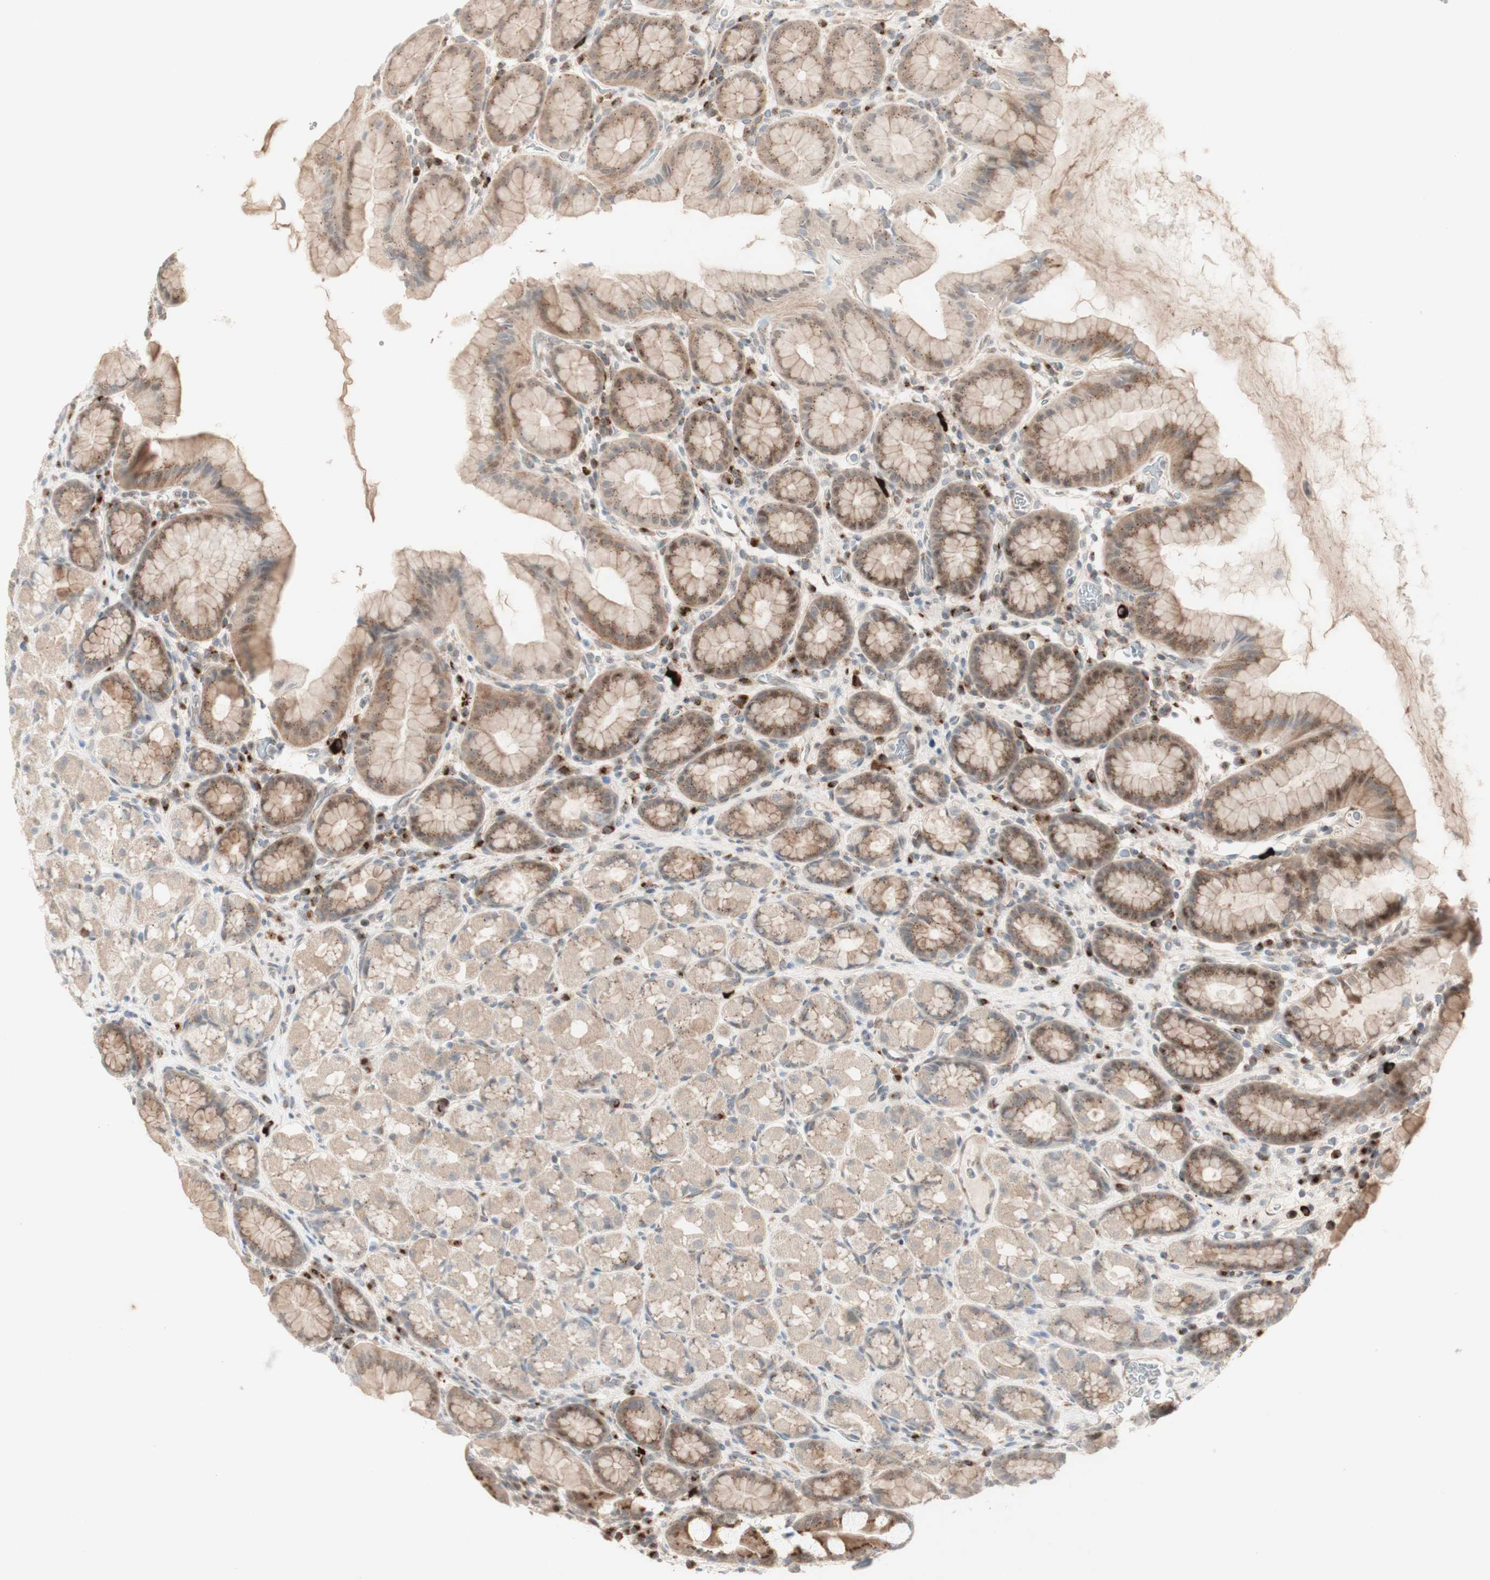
{"staining": {"intensity": "moderate", "quantity": ">75%", "location": "cytoplasmic/membranous"}, "tissue": "stomach", "cell_type": "Glandular cells", "image_type": "normal", "snomed": [{"axis": "morphology", "description": "Normal tissue, NOS"}, {"axis": "topography", "description": "Stomach, upper"}], "caption": "DAB (3,3'-diaminobenzidine) immunohistochemical staining of unremarkable human stomach demonstrates moderate cytoplasmic/membranous protein staining in about >75% of glandular cells.", "gene": "CYLD", "patient": {"sex": "male", "age": 68}}